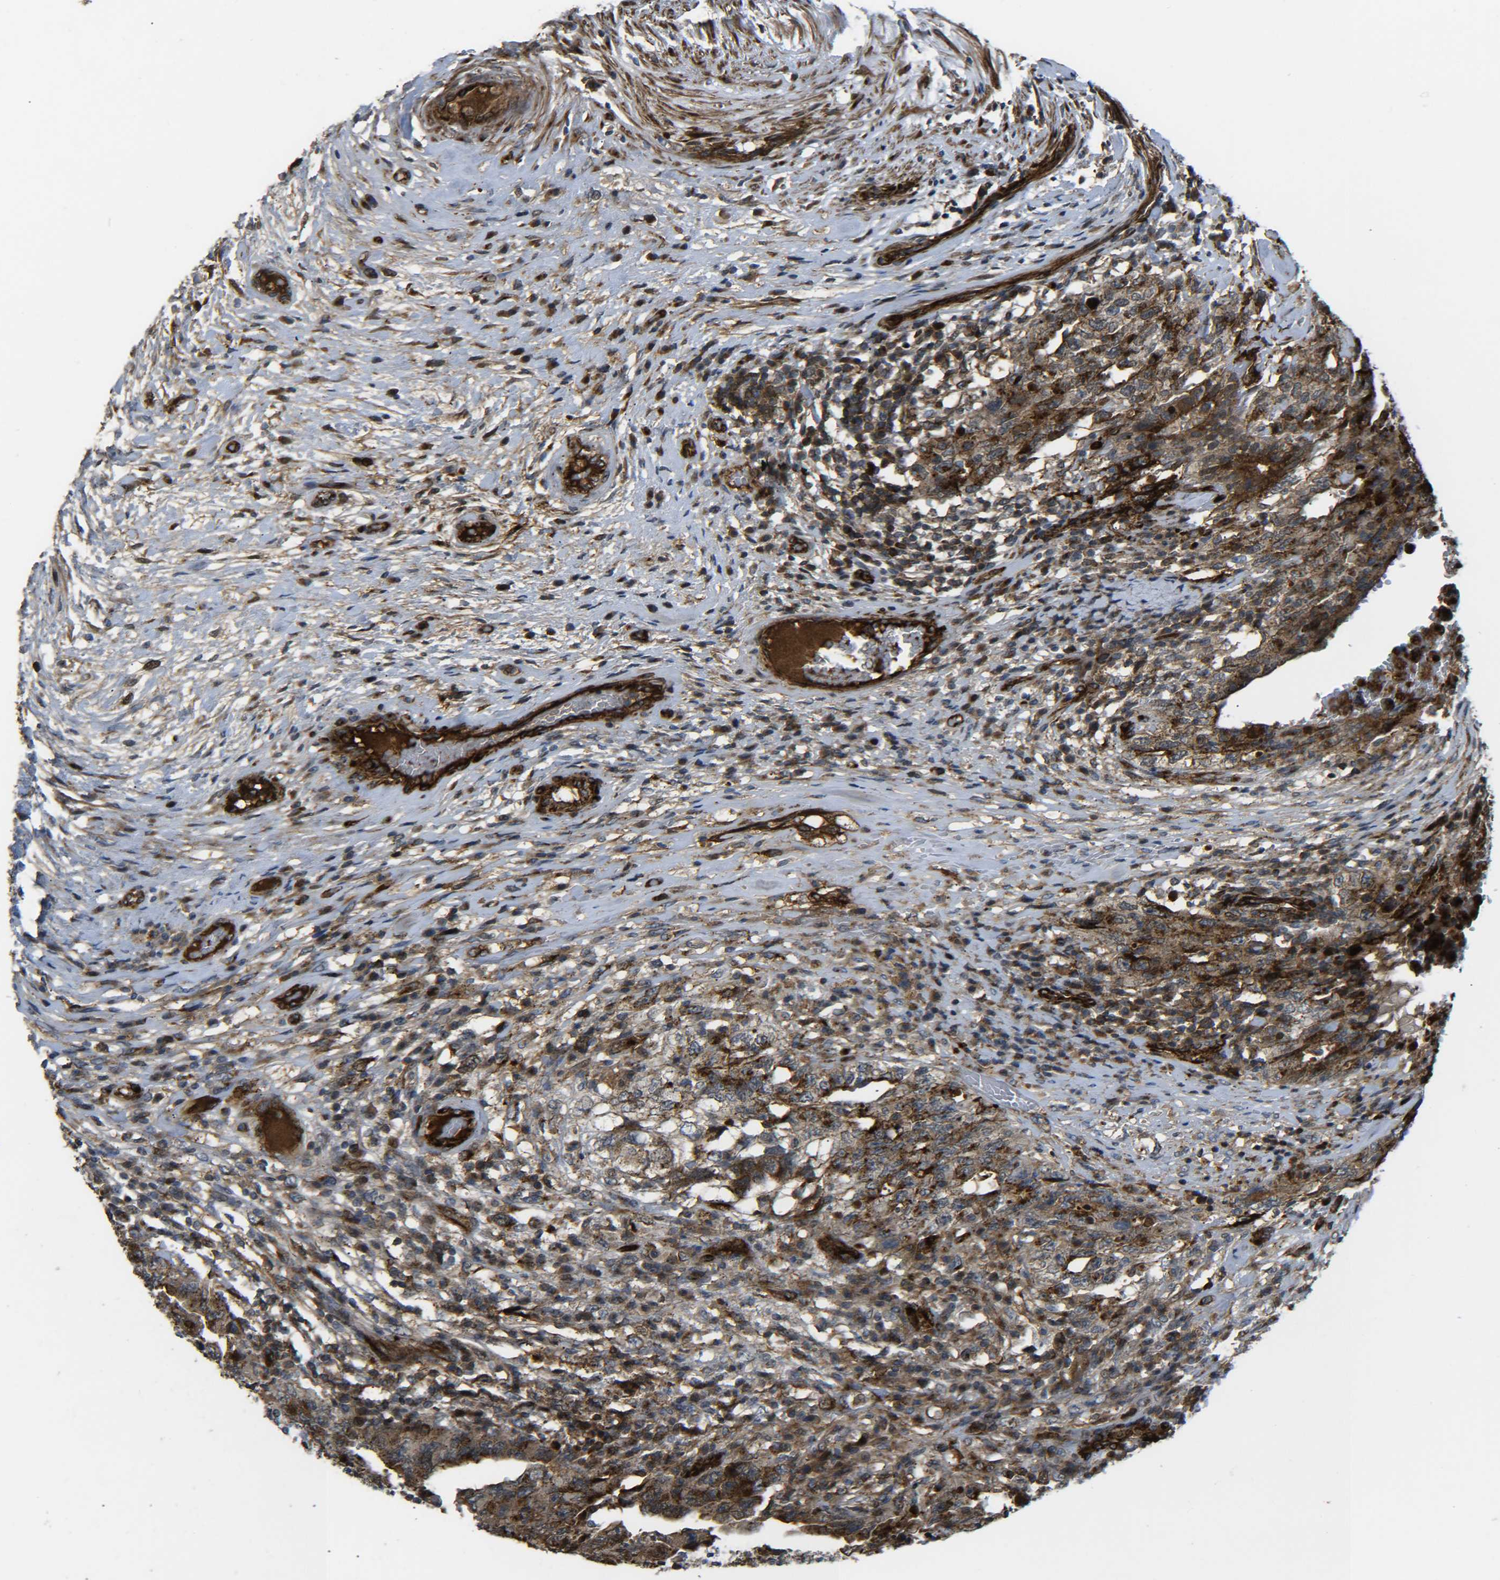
{"staining": {"intensity": "moderate", "quantity": ">75%", "location": "cytoplasmic/membranous"}, "tissue": "testis cancer", "cell_type": "Tumor cells", "image_type": "cancer", "snomed": [{"axis": "morphology", "description": "Carcinoma, Embryonal, NOS"}, {"axis": "topography", "description": "Testis"}], "caption": "Protein expression analysis of testis cancer reveals moderate cytoplasmic/membranous expression in about >75% of tumor cells.", "gene": "ECE1", "patient": {"sex": "male", "age": 26}}